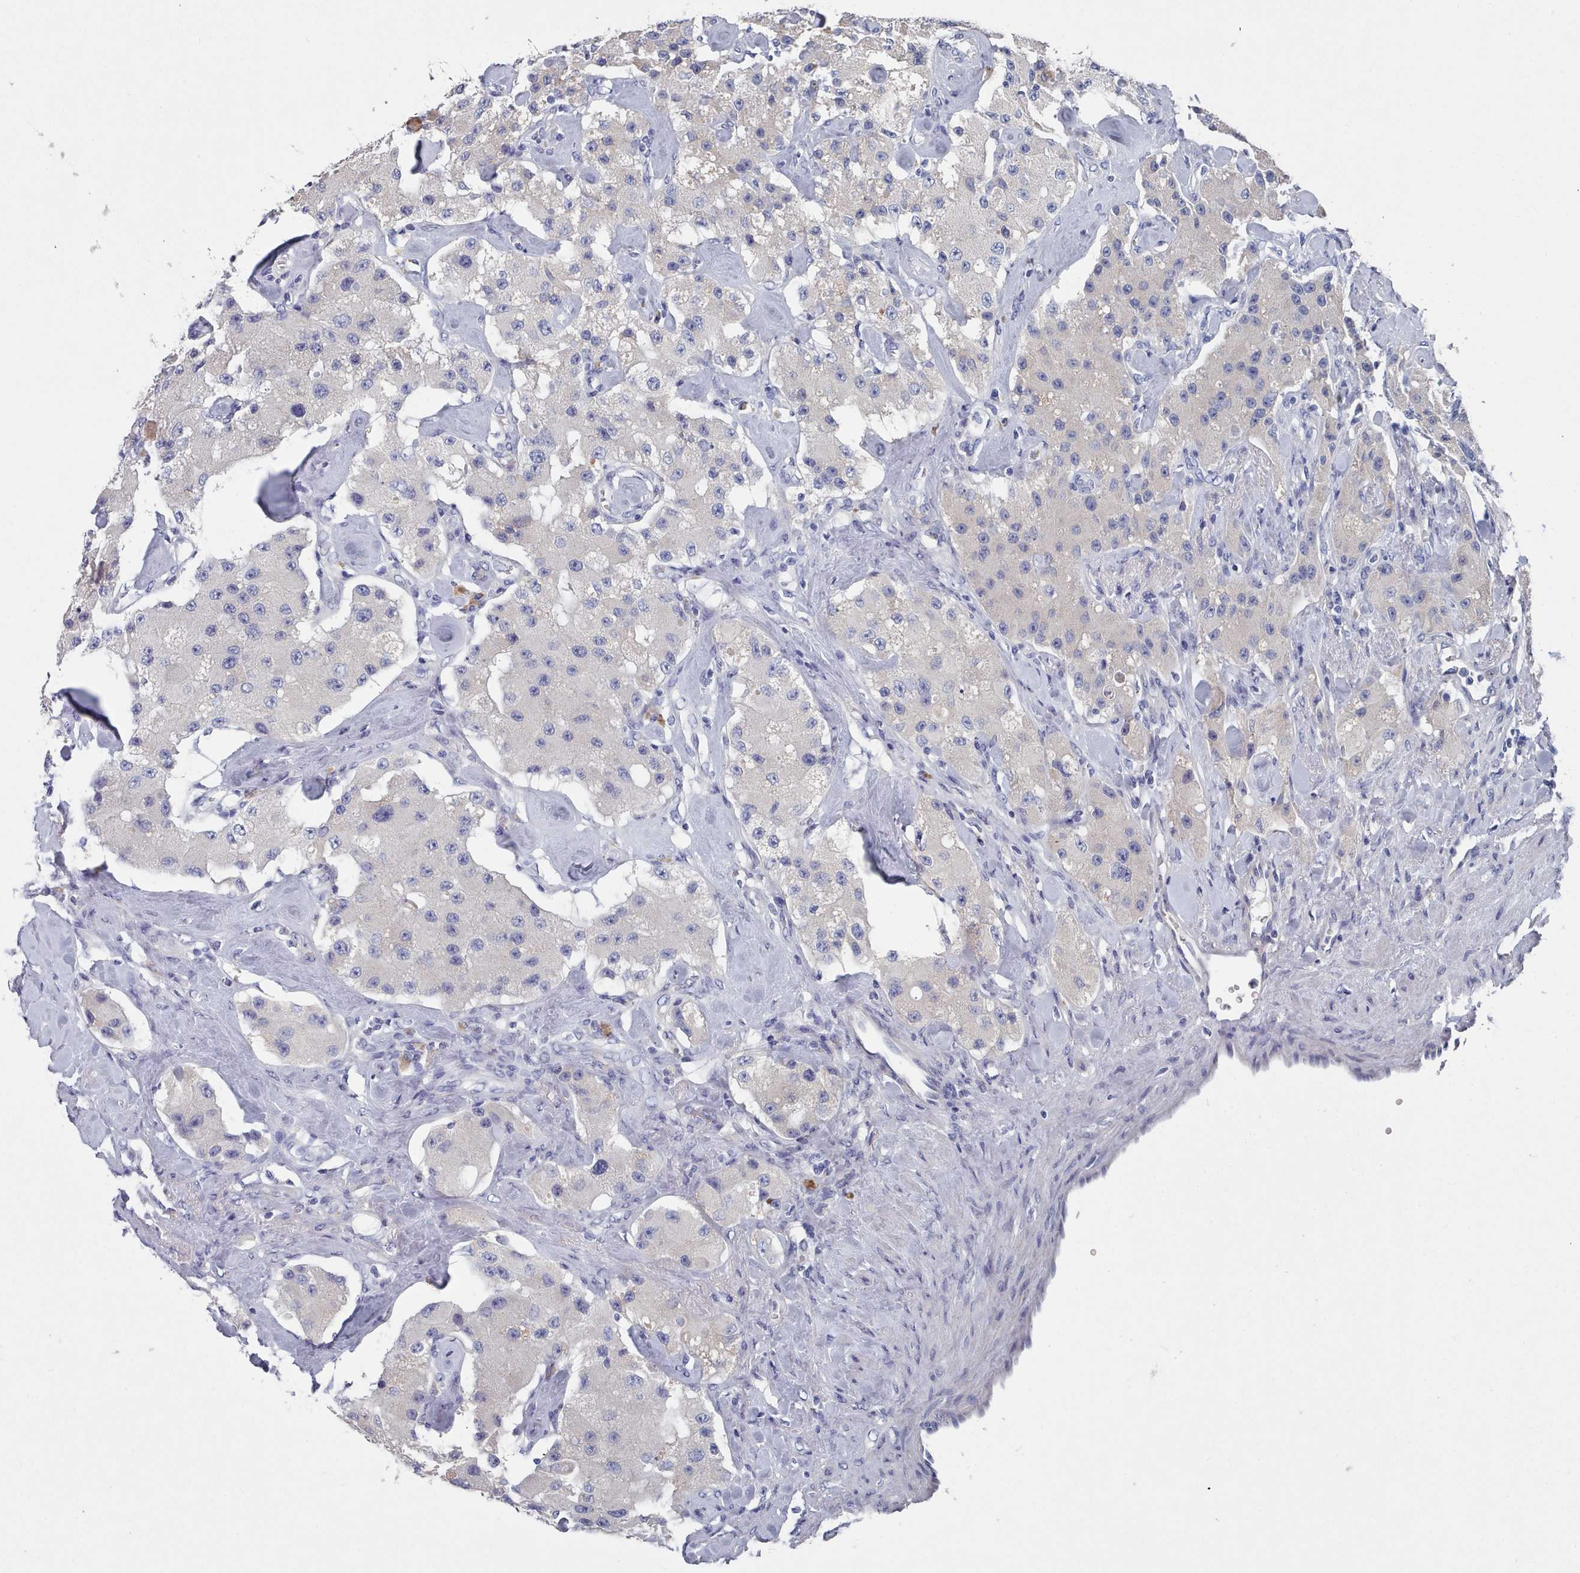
{"staining": {"intensity": "negative", "quantity": "none", "location": "none"}, "tissue": "carcinoid", "cell_type": "Tumor cells", "image_type": "cancer", "snomed": [{"axis": "morphology", "description": "Carcinoid, malignant, NOS"}, {"axis": "topography", "description": "Pancreas"}], "caption": "A photomicrograph of carcinoid stained for a protein demonstrates no brown staining in tumor cells.", "gene": "ACAD11", "patient": {"sex": "male", "age": 41}}